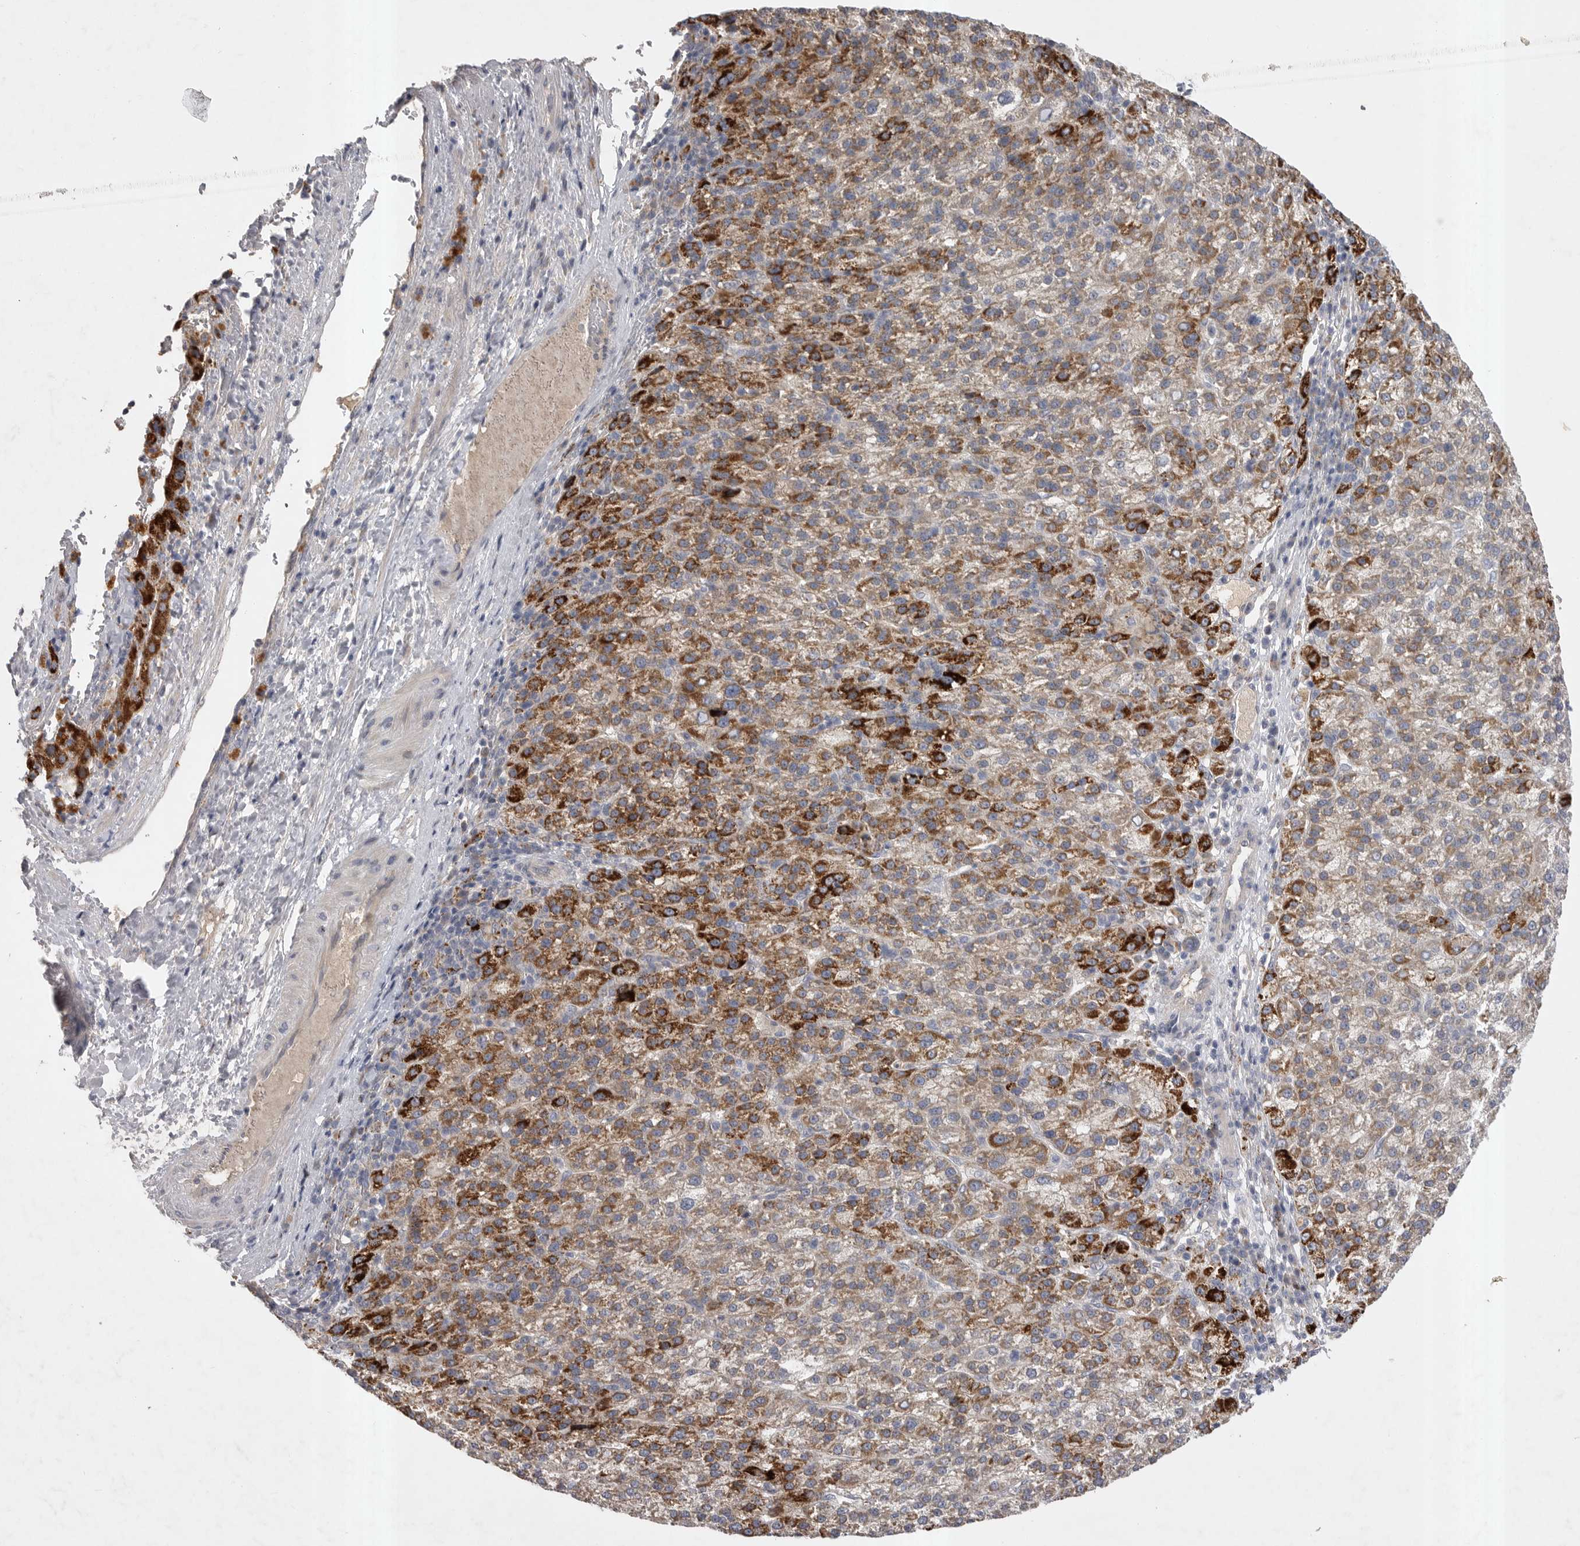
{"staining": {"intensity": "strong", "quantity": "25%-75%", "location": "cytoplasmic/membranous"}, "tissue": "liver cancer", "cell_type": "Tumor cells", "image_type": "cancer", "snomed": [{"axis": "morphology", "description": "Carcinoma, Hepatocellular, NOS"}, {"axis": "topography", "description": "Liver"}], "caption": "Protein expression analysis of human liver cancer reveals strong cytoplasmic/membranous staining in approximately 25%-75% of tumor cells.", "gene": "DHDDS", "patient": {"sex": "female", "age": 58}}